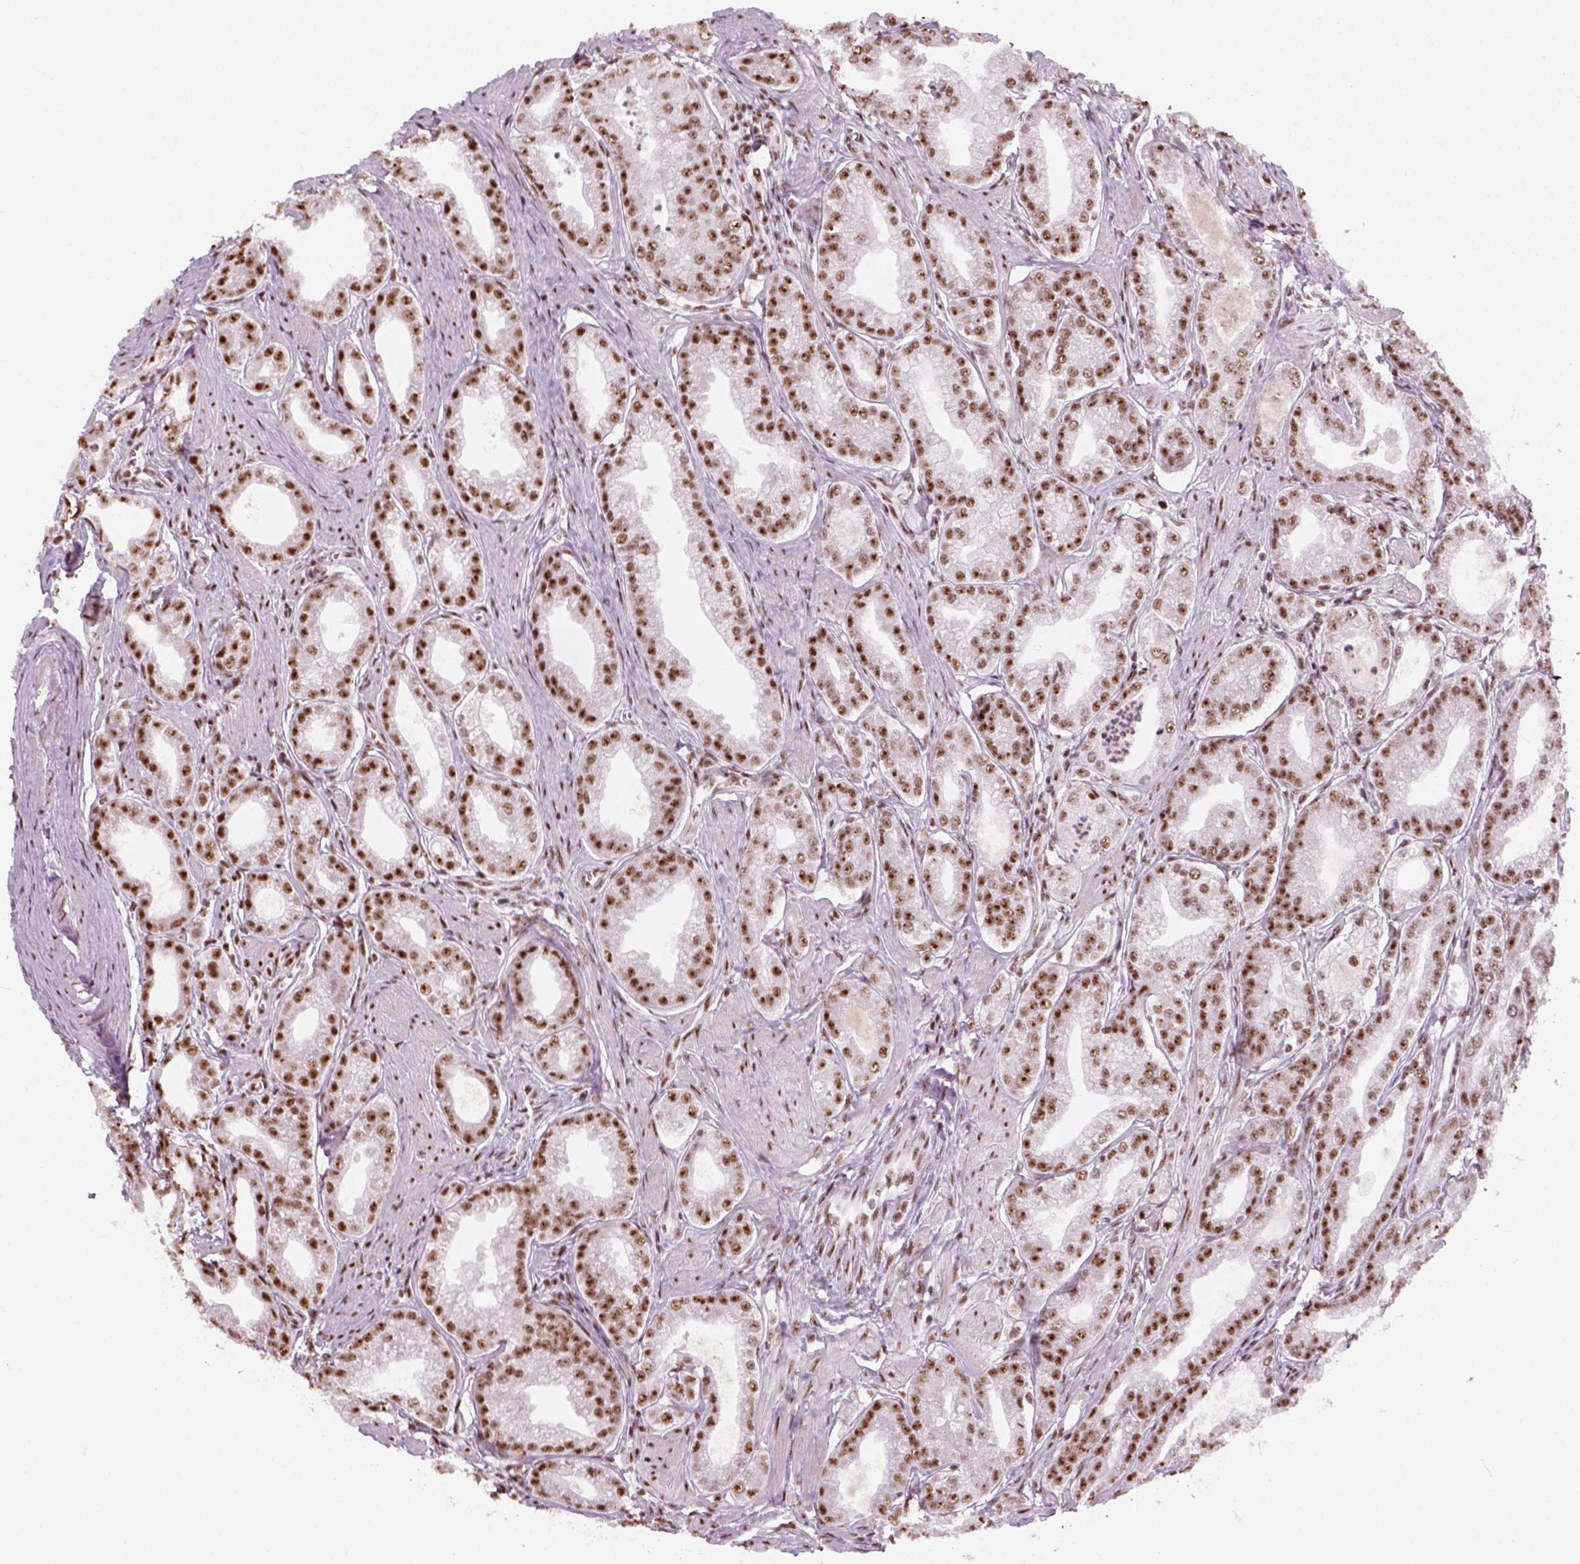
{"staining": {"intensity": "moderate", "quantity": ">75%", "location": "nuclear"}, "tissue": "prostate cancer", "cell_type": "Tumor cells", "image_type": "cancer", "snomed": [{"axis": "morphology", "description": "Adenocarcinoma, NOS"}, {"axis": "topography", "description": "Prostate"}], "caption": "Adenocarcinoma (prostate) stained with a brown dye reveals moderate nuclear positive staining in approximately >75% of tumor cells.", "gene": "GTF2F1", "patient": {"sex": "male", "age": 71}}